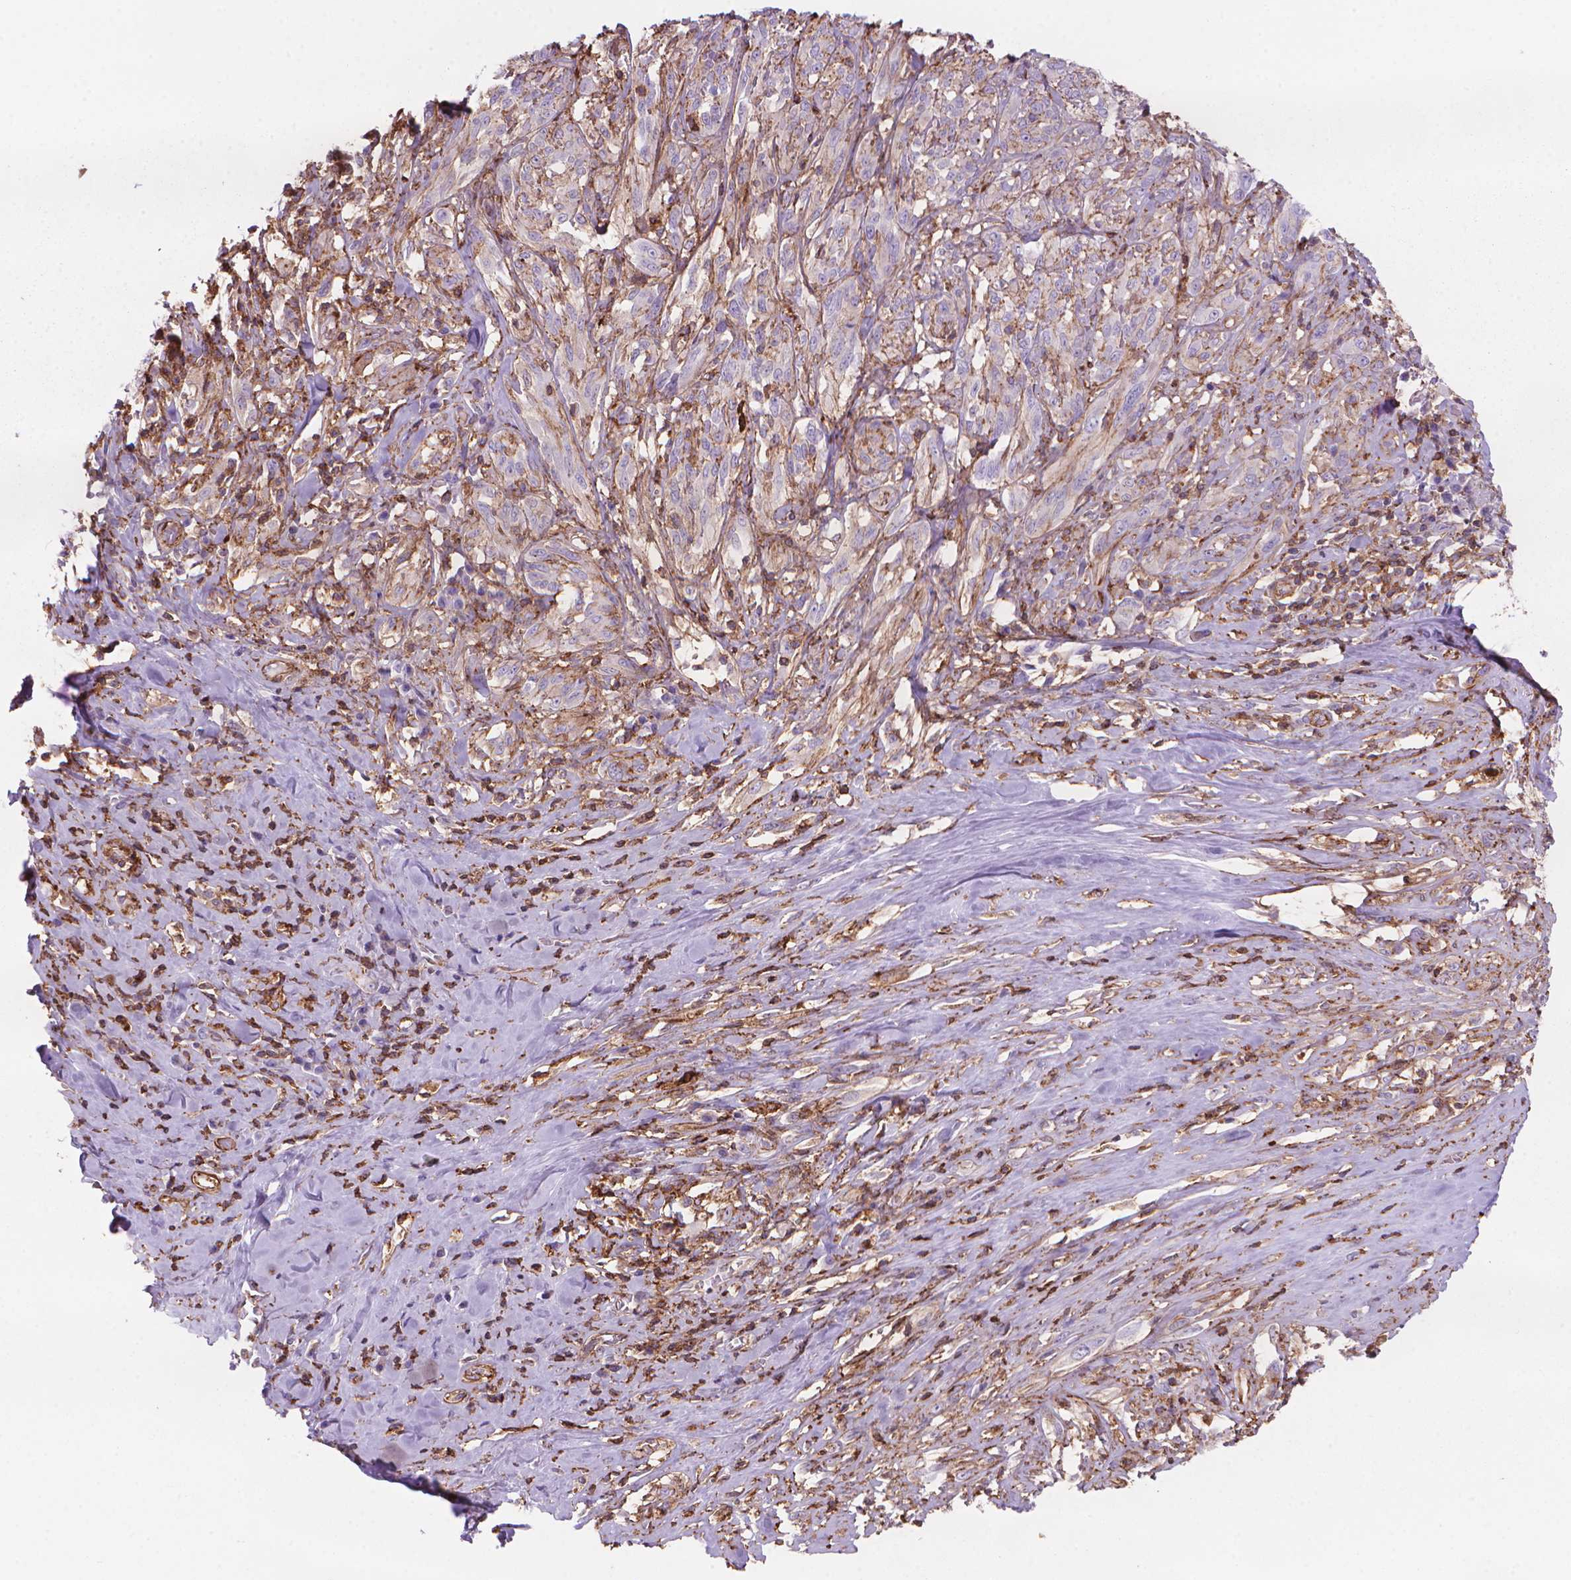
{"staining": {"intensity": "moderate", "quantity": "25%-75%", "location": "cytoplasmic/membranous"}, "tissue": "melanoma", "cell_type": "Tumor cells", "image_type": "cancer", "snomed": [{"axis": "morphology", "description": "Malignant melanoma, NOS"}, {"axis": "topography", "description": "Skin"}], "caption": "Protein analysis of malignant melanoma tissue reveals moderate cytoplasmic/membranous expression in about 25%-75% of tumor cells.", "gene": "PATJ", "patient": {"sex": "female", "age": 91}}